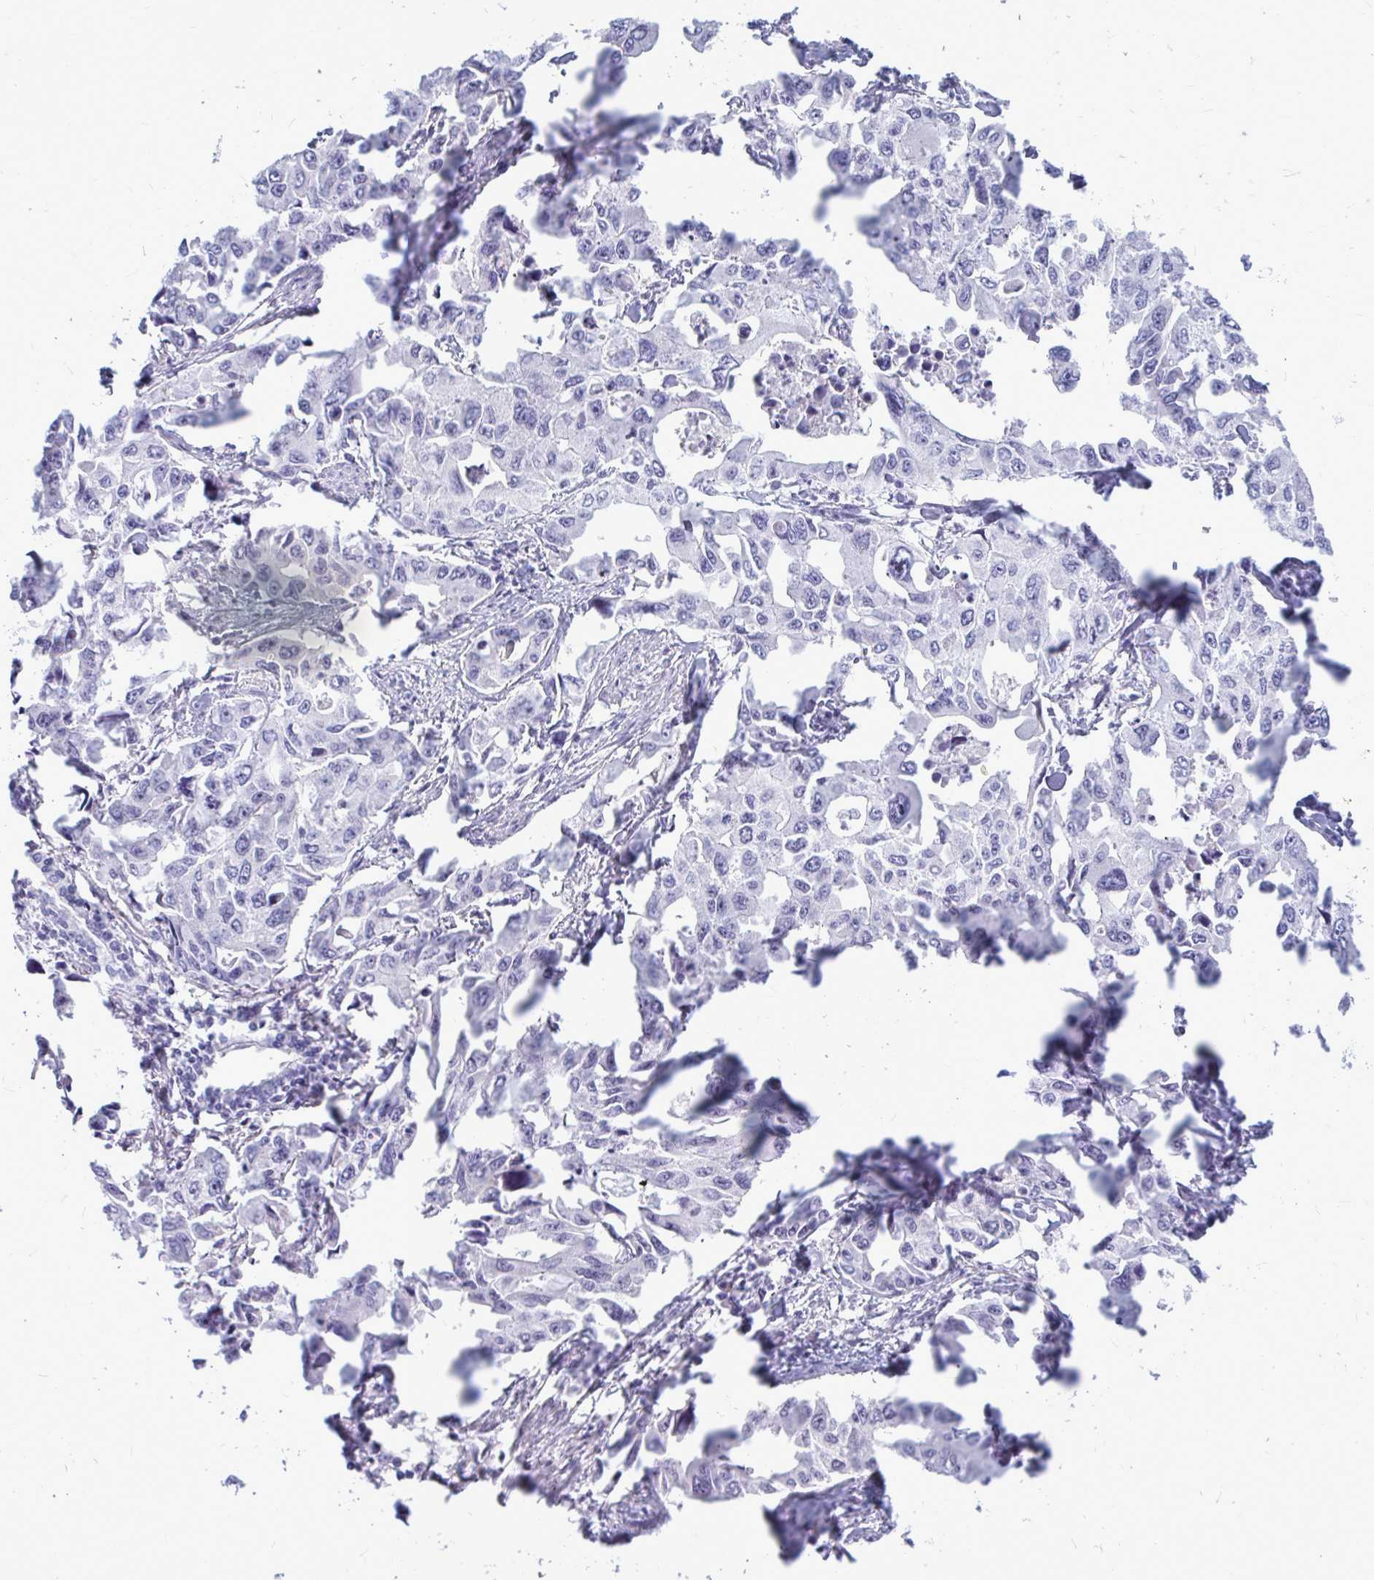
{"staining": {"intensity": "negative", "quantity": "none", "location": "none"}, "tissue": "lung cancer", "cell_type": "Tumor cells", "image_type": "cancer", "snomed": [{"axis": "morphology", "description": "Adenocarcinoma, NOS"}, {"axis": "topography", "description": "Lung"}], "caption": "DAB (3,3'-diaminobenzidine) immunohistochemical staining of human adenocarcinoma (lung) reveals no significant positivity in tumor cells. (Immunohistochemistry (ihc), brightfield microscopy, high magnification).", "gene": "ZSCAN25", "patient": {"sex": "male", "age": 64}}